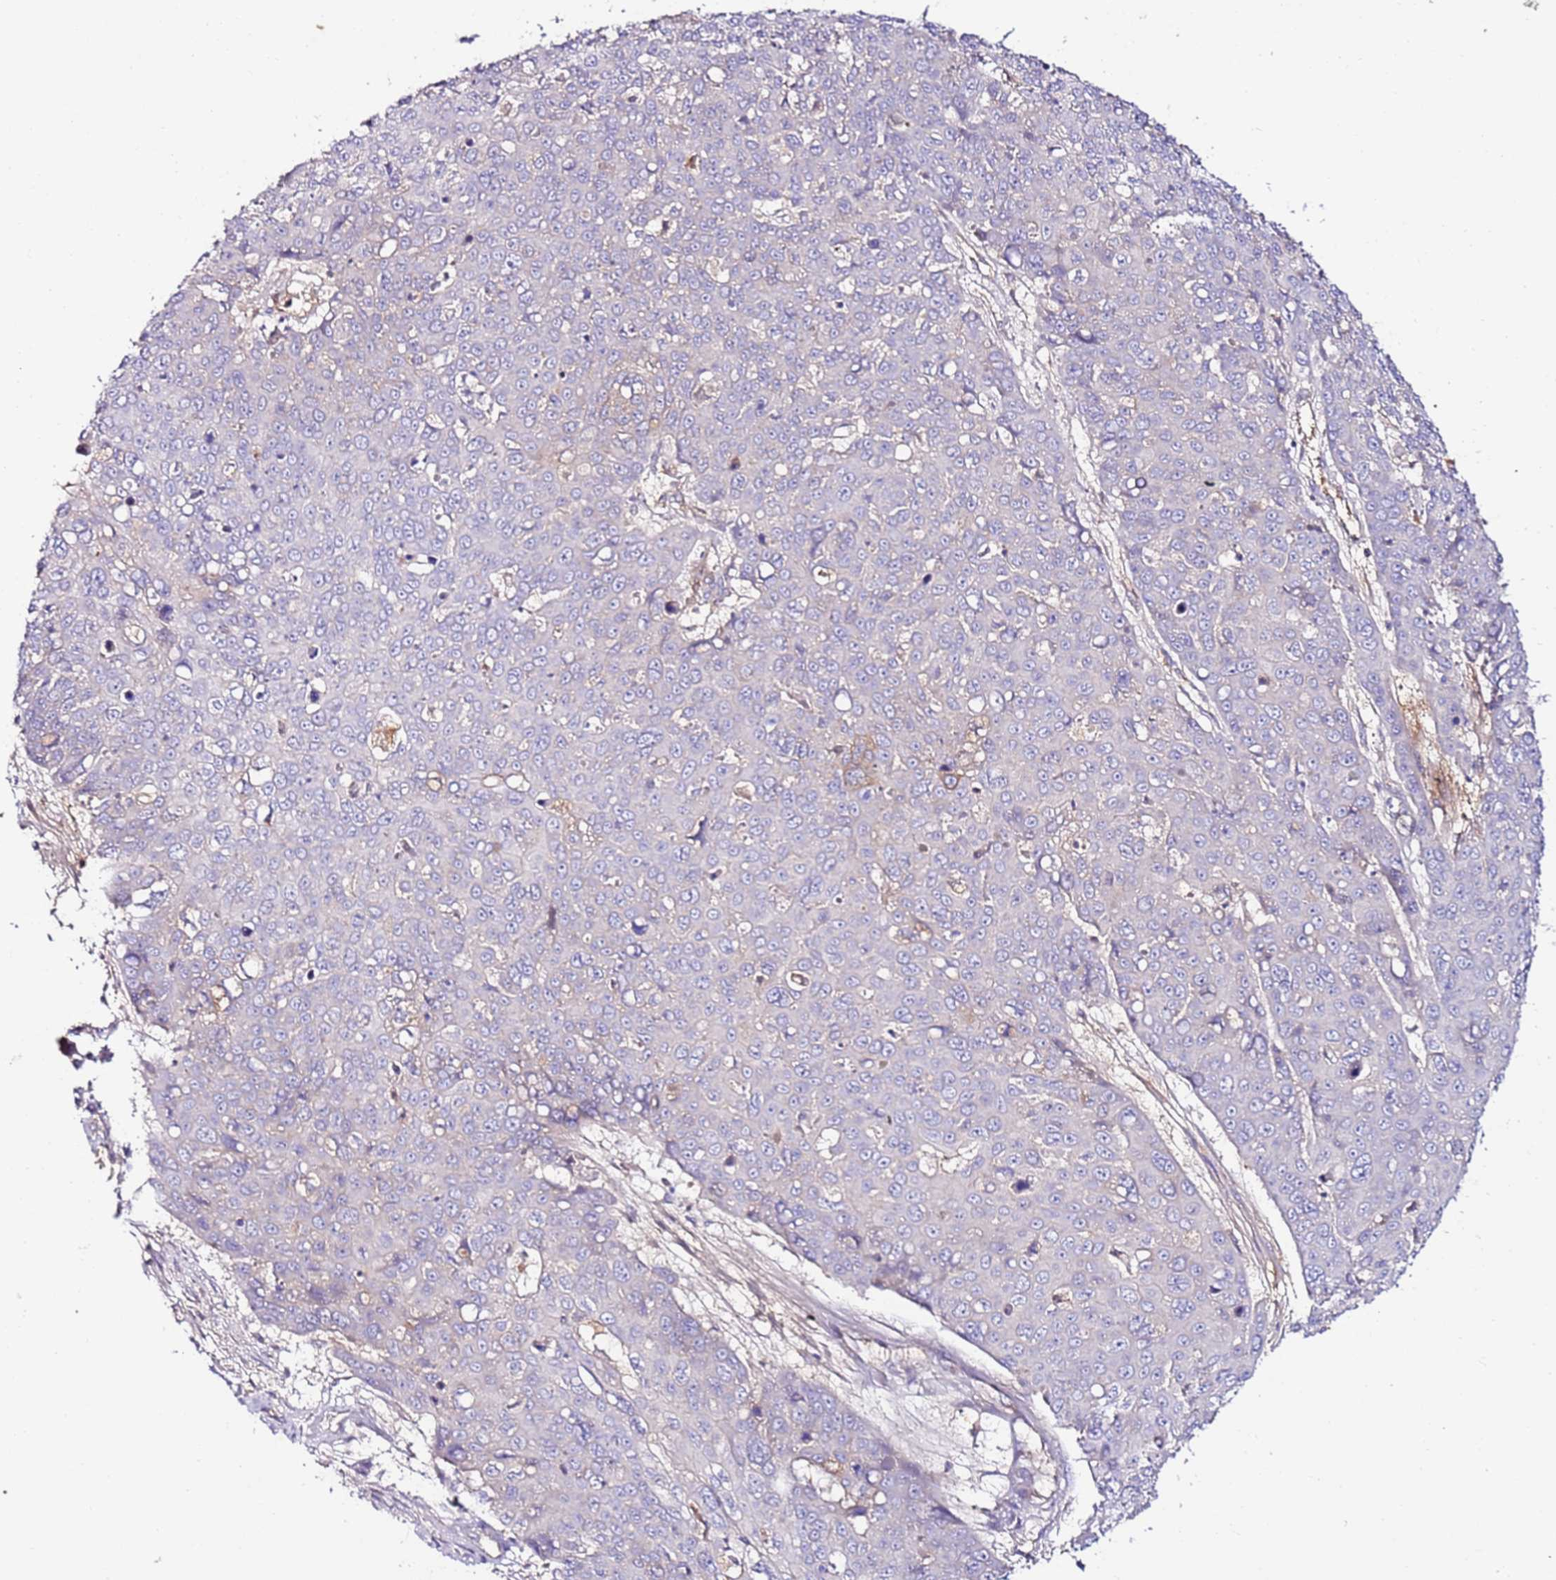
{"staining": {"intensity": "negative", "quantity": "none", "location": "none"}, "tissue": "skin cancer", "cell_type": "Tumor cells", "image_type": "cancer", "snomed": [{"axis": "morphology", "description": "Squamous cell carcinoma, NOS"}, {"axis": "topography", "description": "Skin"}], "caption": "Skin cancer (squamous cell carcinoma) stained for a protein using immunohistochemistry shows no positivity tumor cells.", "gene": "FLVCR1", "patient": {"sex": "male", "age": 71}}